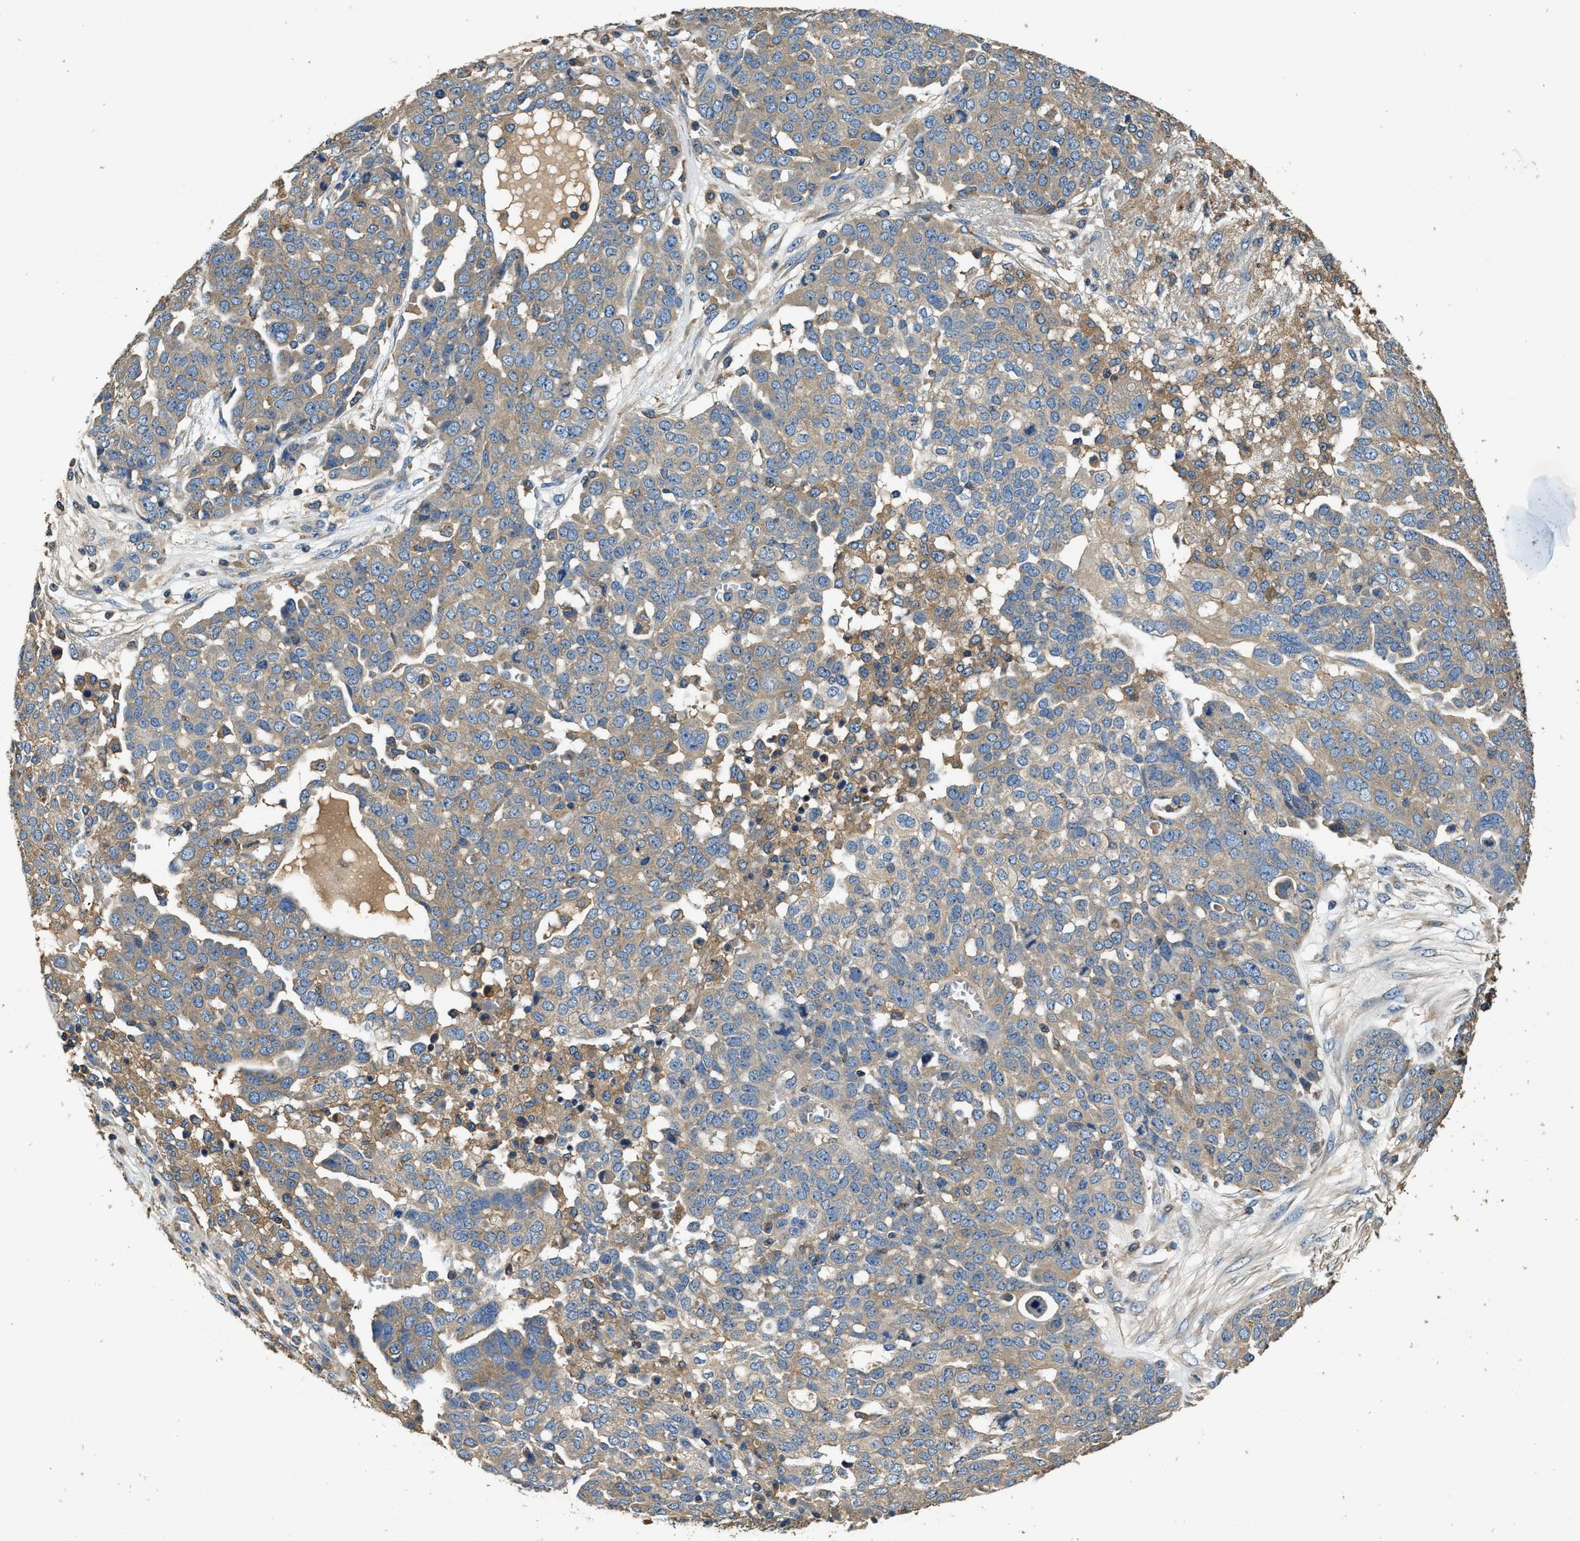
{"staining": {"intensity": "weak", "quantity": ">75%", "location": "cytoplasmic/membranous"}, "tissue": "ovarian cancer", "cell_type": "Tumor cells", "image_type": "cancer", "snomed": [{"axis": "morphology", "description": "Cystadenocarcinoma, serous, NOS"}, {"axis": "topography", "description": "Soft tissue"}, {"axis": "topography", "description": "Ovary"}], "caption": "Ovarian cancer tissue demonstrates weak cytoplasmic/membranous positivity in approximately >75% of tumor cells, visualized by immunohistochemistry.", "gene": "BLOC1S1", "patient": {"sex": "female", "age": 57}}